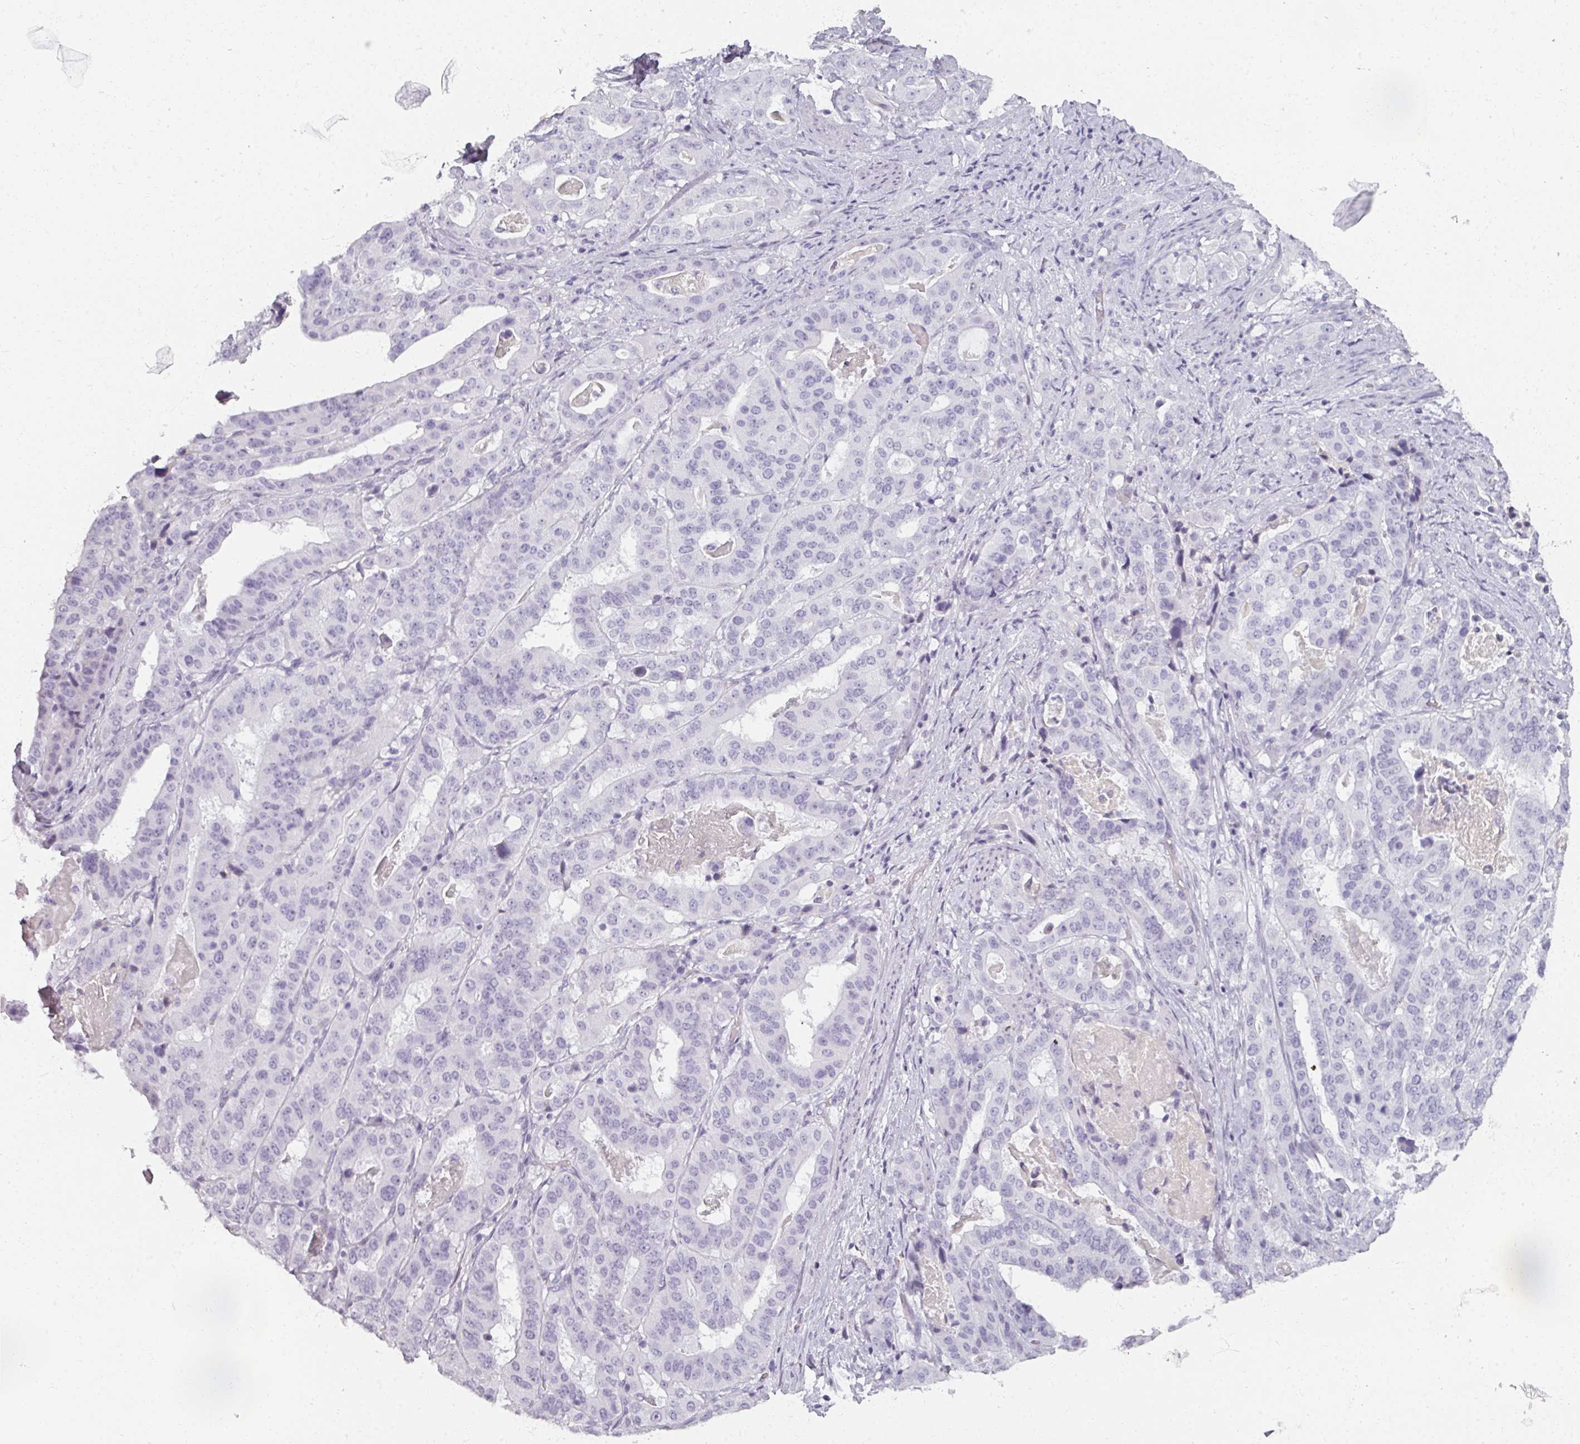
{"staining": {"intensity": "negative", "quantity": "none", "location": "none"}, "tissue": "stomach cancer", "cell_type": "Tumor cells", "image_type": "cancer", "snomed": [{"axis": "morphology", "description": "Adenocarcinoma, NOS"}, {"axis": "topography", "description": "Stomach"}], "caption": "Immunohistochemistry (IHC) image of neoplastic tissue: human stomach adenocarcinoma stained with DAB demonstrates no significant protein positivity in tumor cells. The staining was performed using DAB to visualize the protein expression in brown, while the nuclei were stained in blue with hematoxylin (Magnification: 20x).", "gene": "REG3G", "patient": {"sex": "male", "age": 48}}